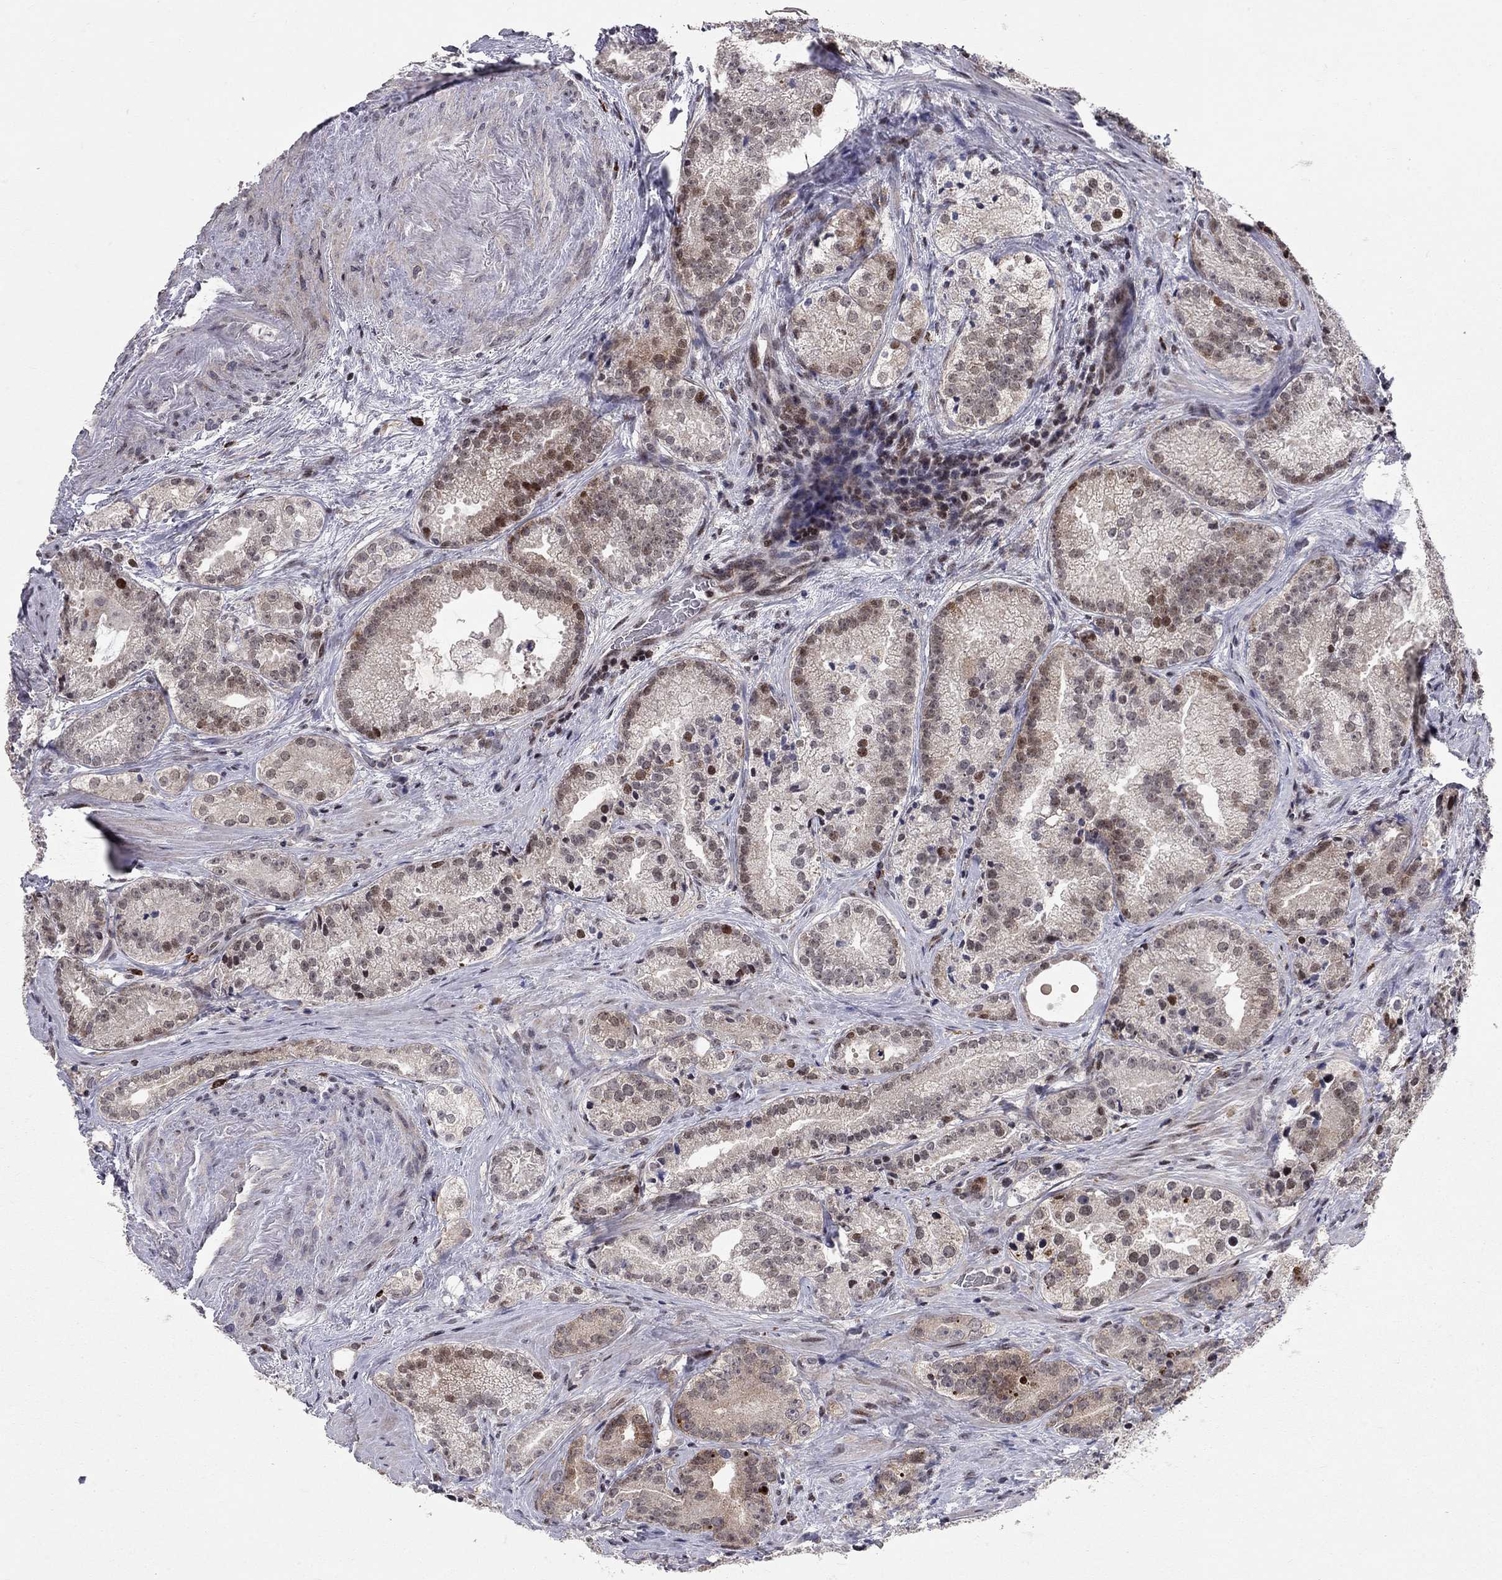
{"staining": {"intensity": "strong", "quantity": "<25%", "location": "nuclear"}, "tissue": "prostate cancer", "cell_type": "Tumor cells", "image_type": "cancer", "snomed": [{"axis": "morphology", "description": "Adenocarcinoma, NOS"}, {"axis": "morphology", "description": "Adenocarcinoma, High grade"}, {"axis": "topography", "description": "Prostate"}], "caption": "This is an image of immunohistochemistry (IHC) staining of prostate cancer, which shows strong expression in the nuclear of tumor cells.", "gene": "HDAC3", "patient": {"sex": "male", "age": 64}}